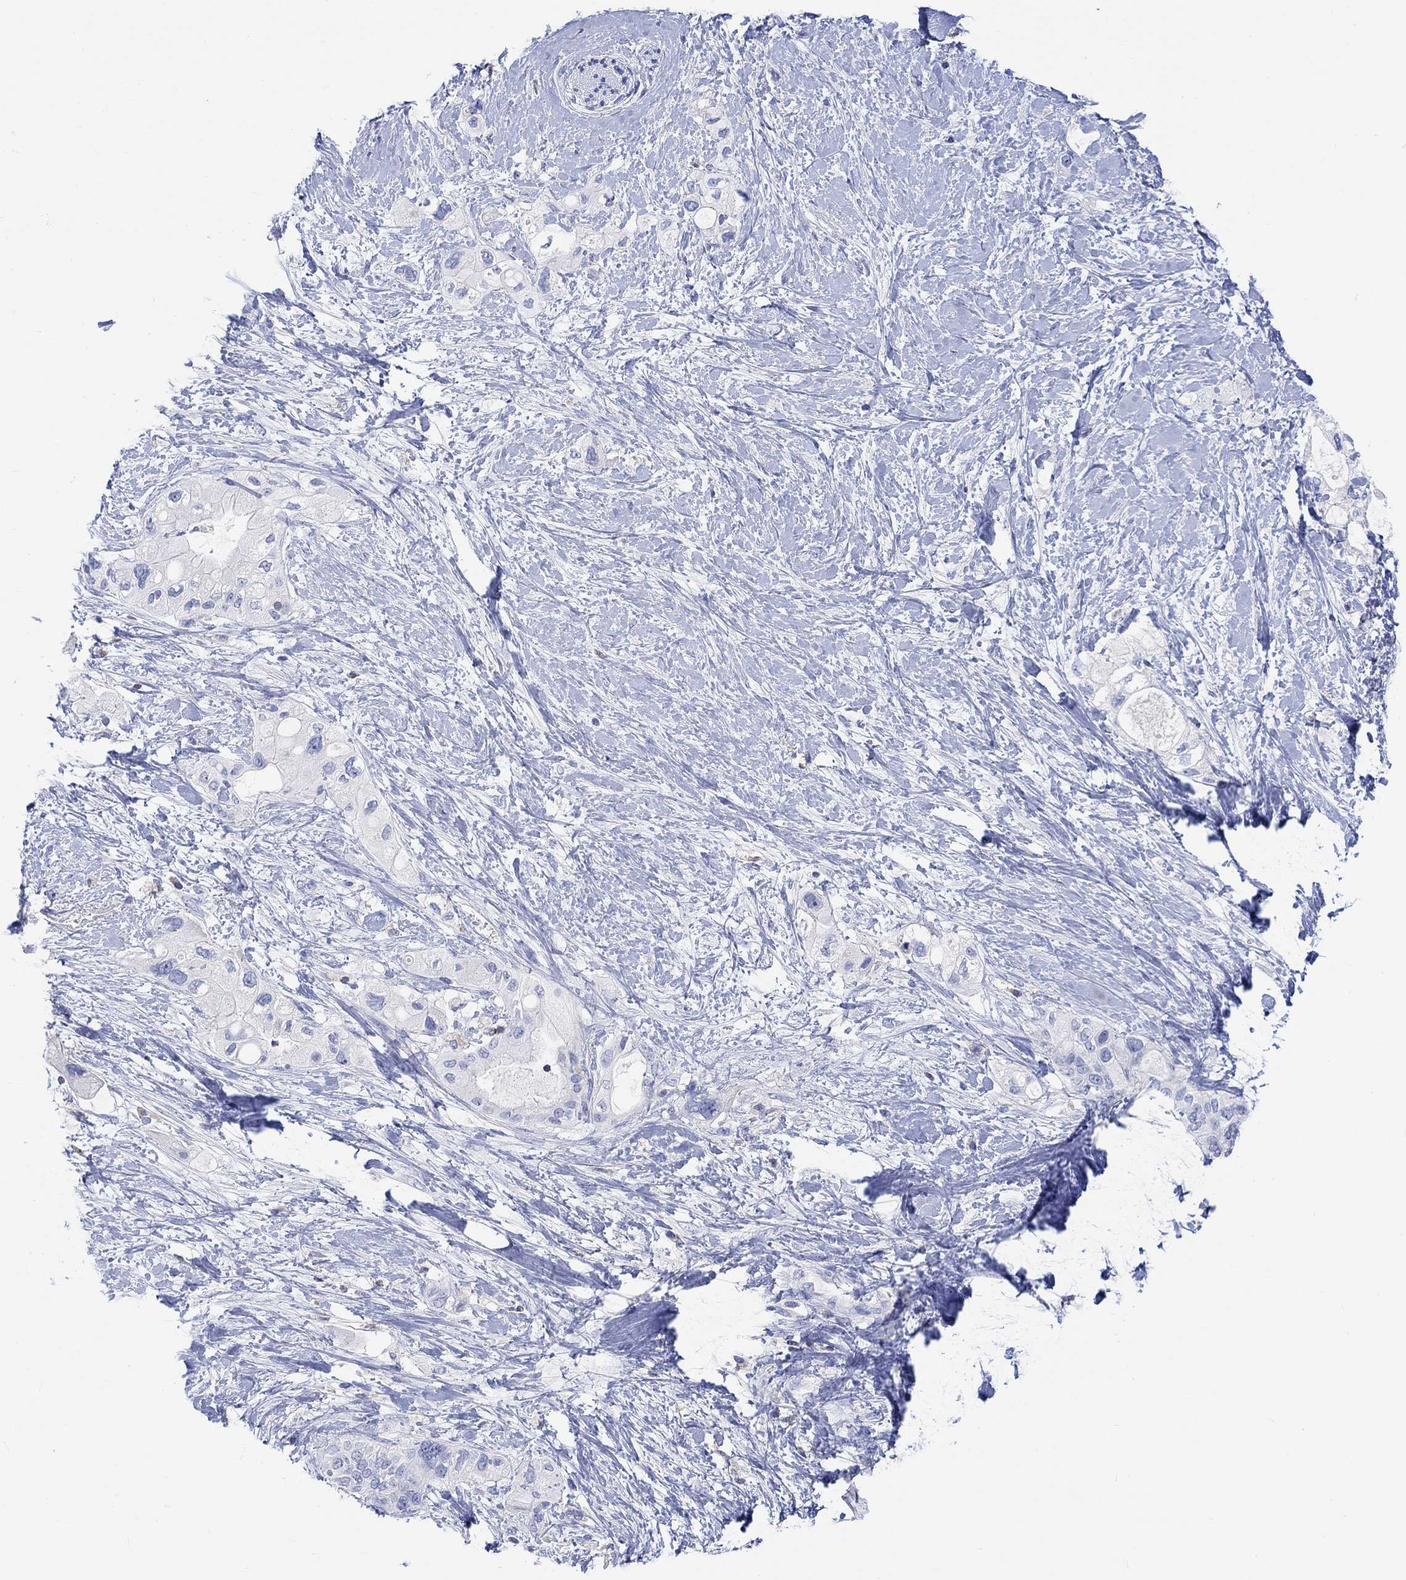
{"staining": {"intensity": "negative", "quantity": "none", "location": "none"}, "tissue": "pancreatic cancer", "cell_type": "Tumor cells", "image_type": "cancer", "snomed": [{"axis": "morphology", "description": "Adenocarcinoma, NOS"}, {"axis": "topography", "description": "Pancreas"}], "caption": "An IHC photomicrograph of pancreatic cancer (adenocarcinoma) is shown. There is no staining in tumor cells of pancreatic cancer (adenocarcinoma). (Brightfield microscopy of DAB IHC at high magnification).", "gene": "GCM1", "patient": {"sex": "female", "age": 56}}